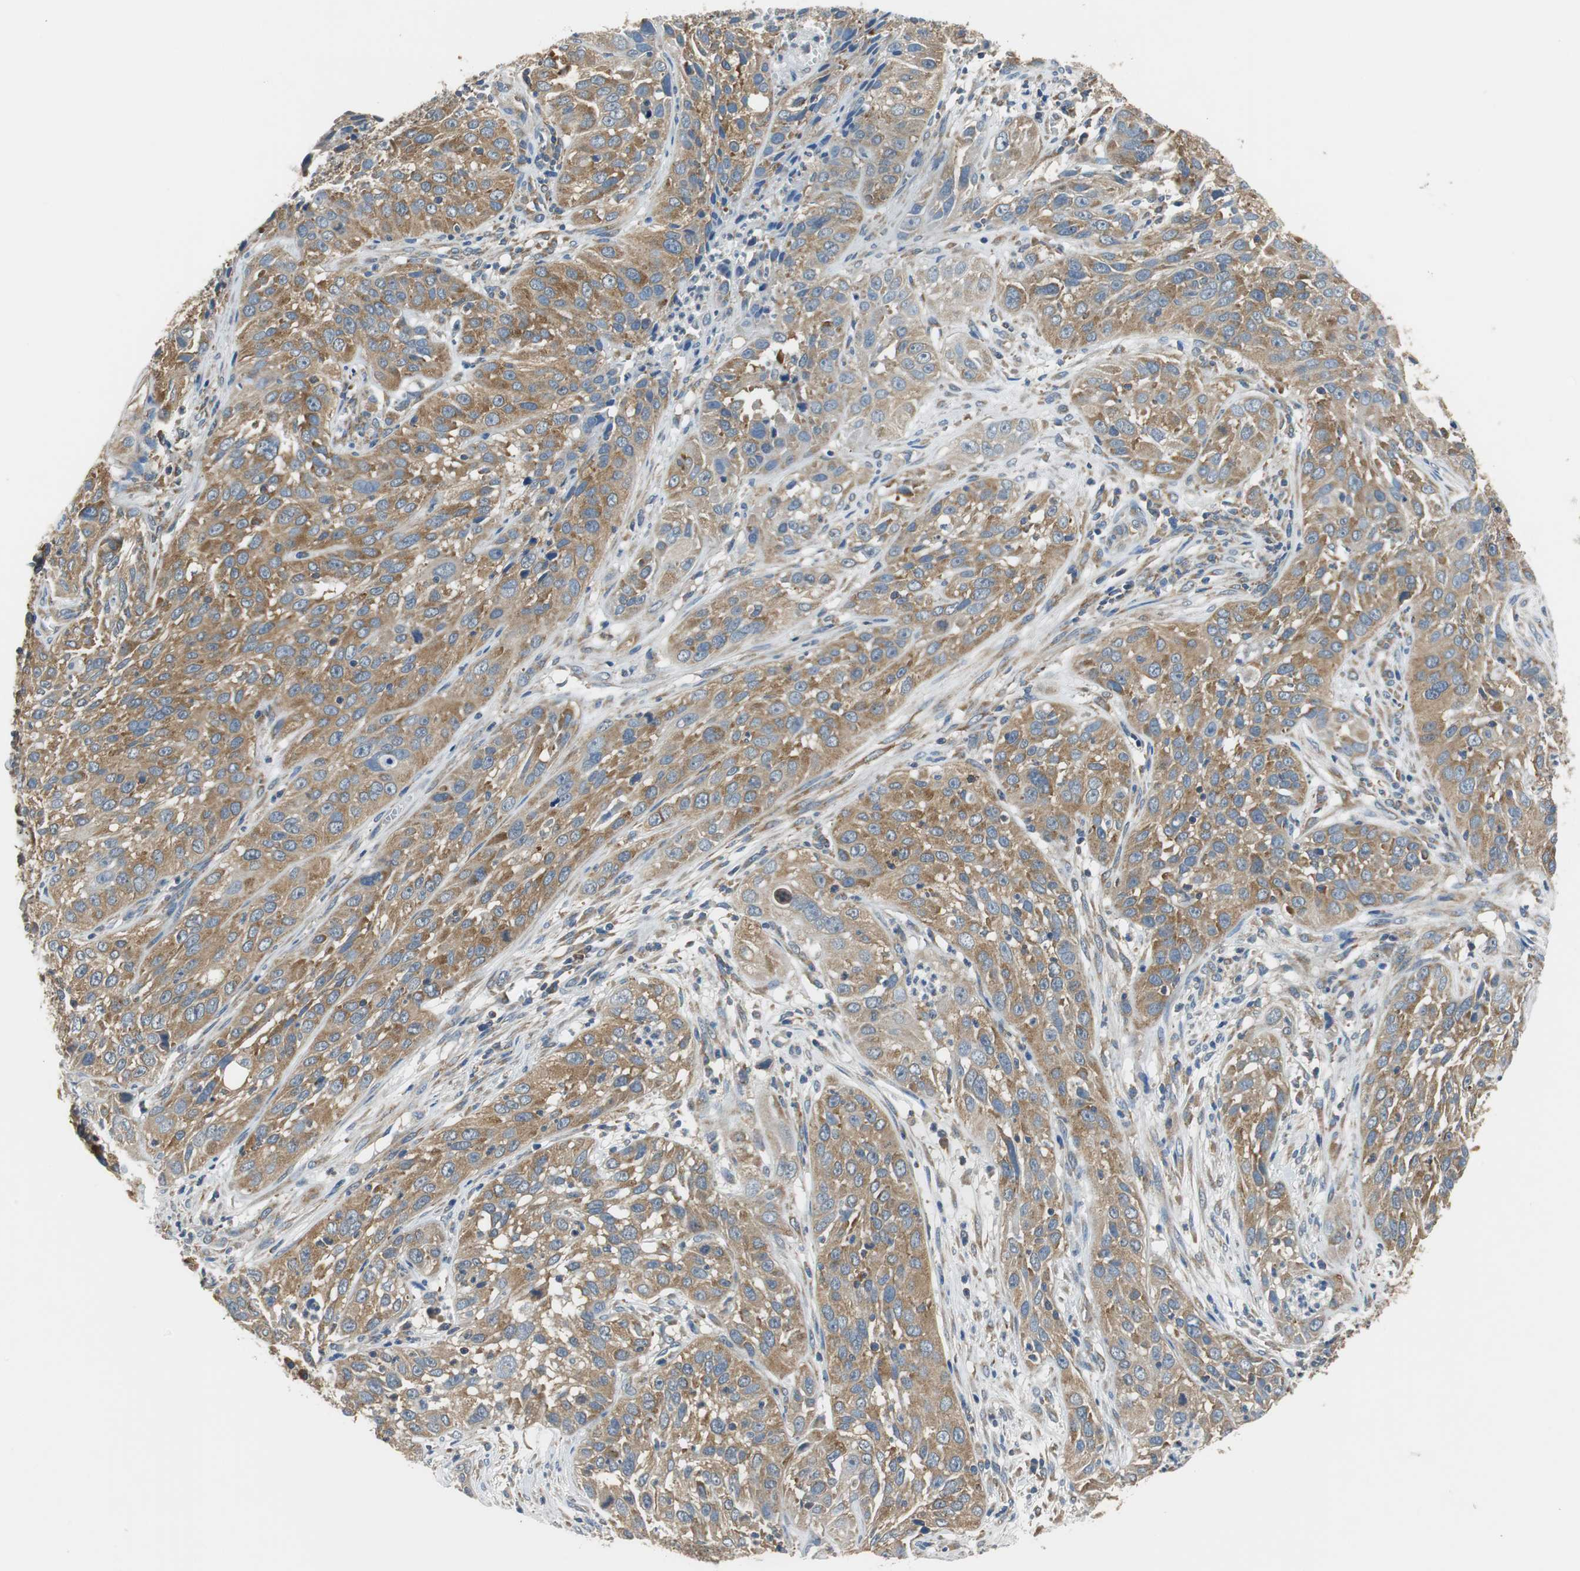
{"staining": {"intensity": "moderate", "quantity": ">75%", "location": "cytoplasmic/membranous"}, "tissue": "cervical cancer", "cell_type": "Tumor cells", "image_type": "cancer", "snomed": [{"axis": "morphology", "description": "Squamous cell carcinoma, NOS"}, {"axis": "topography", "description": "Cervix"}], "caption": "Immunohistochemical staining of human cervical cancer demonstrates moderate cytoplasmic/membranous protein positivity in about >75% of tumor cells.", "gene": "CNOT3", "patient": {"sex": "female", "age": 32}}